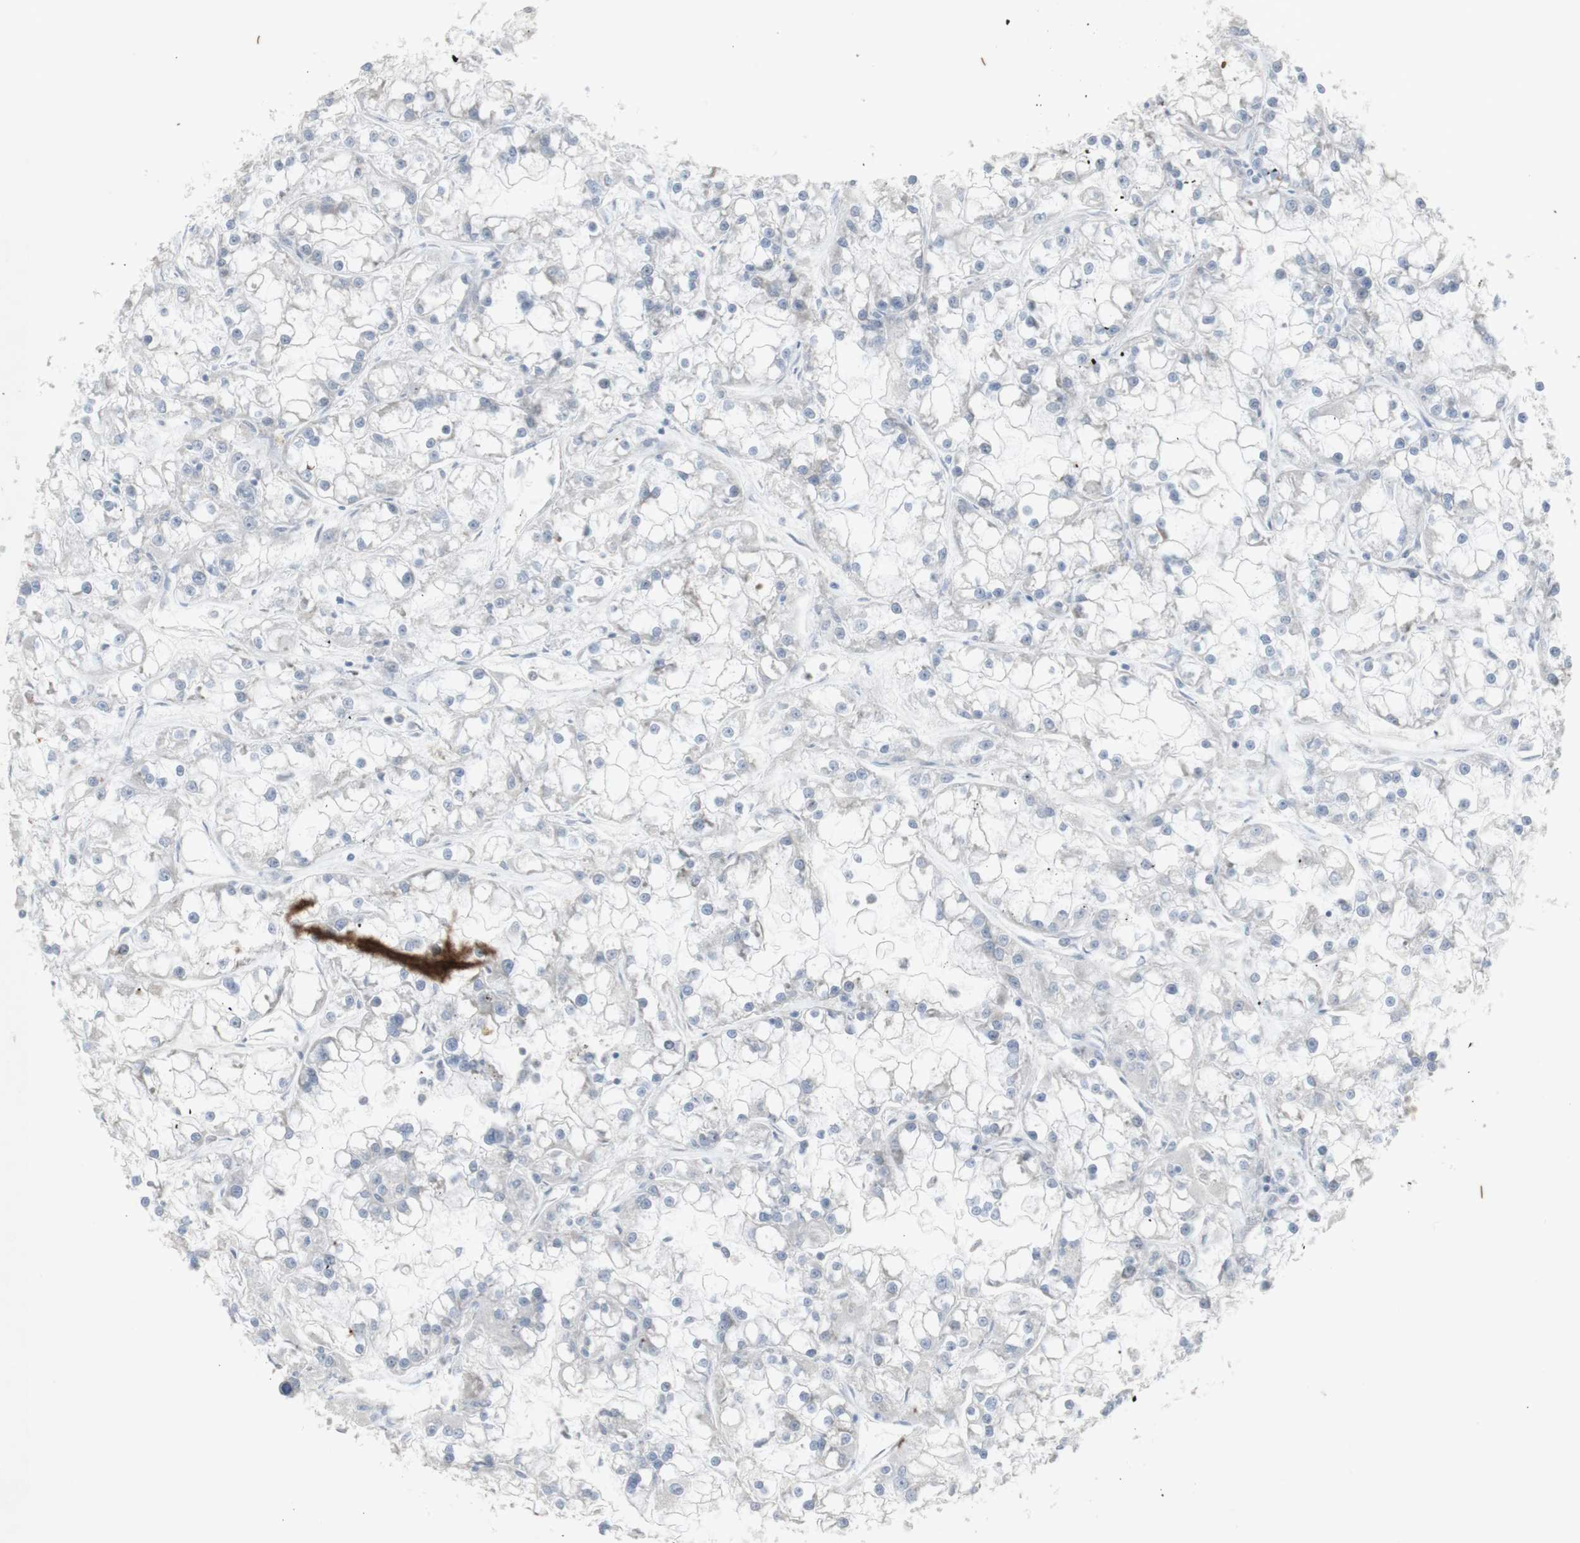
{"staining": {"intensity": "negative", "quantity": "none", "location": "none"}, "tissue": "renal cancer", "cell_type": "Tumor cells", "image_type": "cancer", "snomed": [{"axis": "morphology", "description": "Adenocarcinoma, NOS"}, {"axis": "topography", "description": "Kidney"}], "caption": "High magnification brightfield microscopy of renal adenocarcinoma stained with DAB (brown) and counterstained with hematoxylin (blue): tumor cells show no significant expression.", "gene": "INS", "patient": {"sex": "female", "age": 52}}